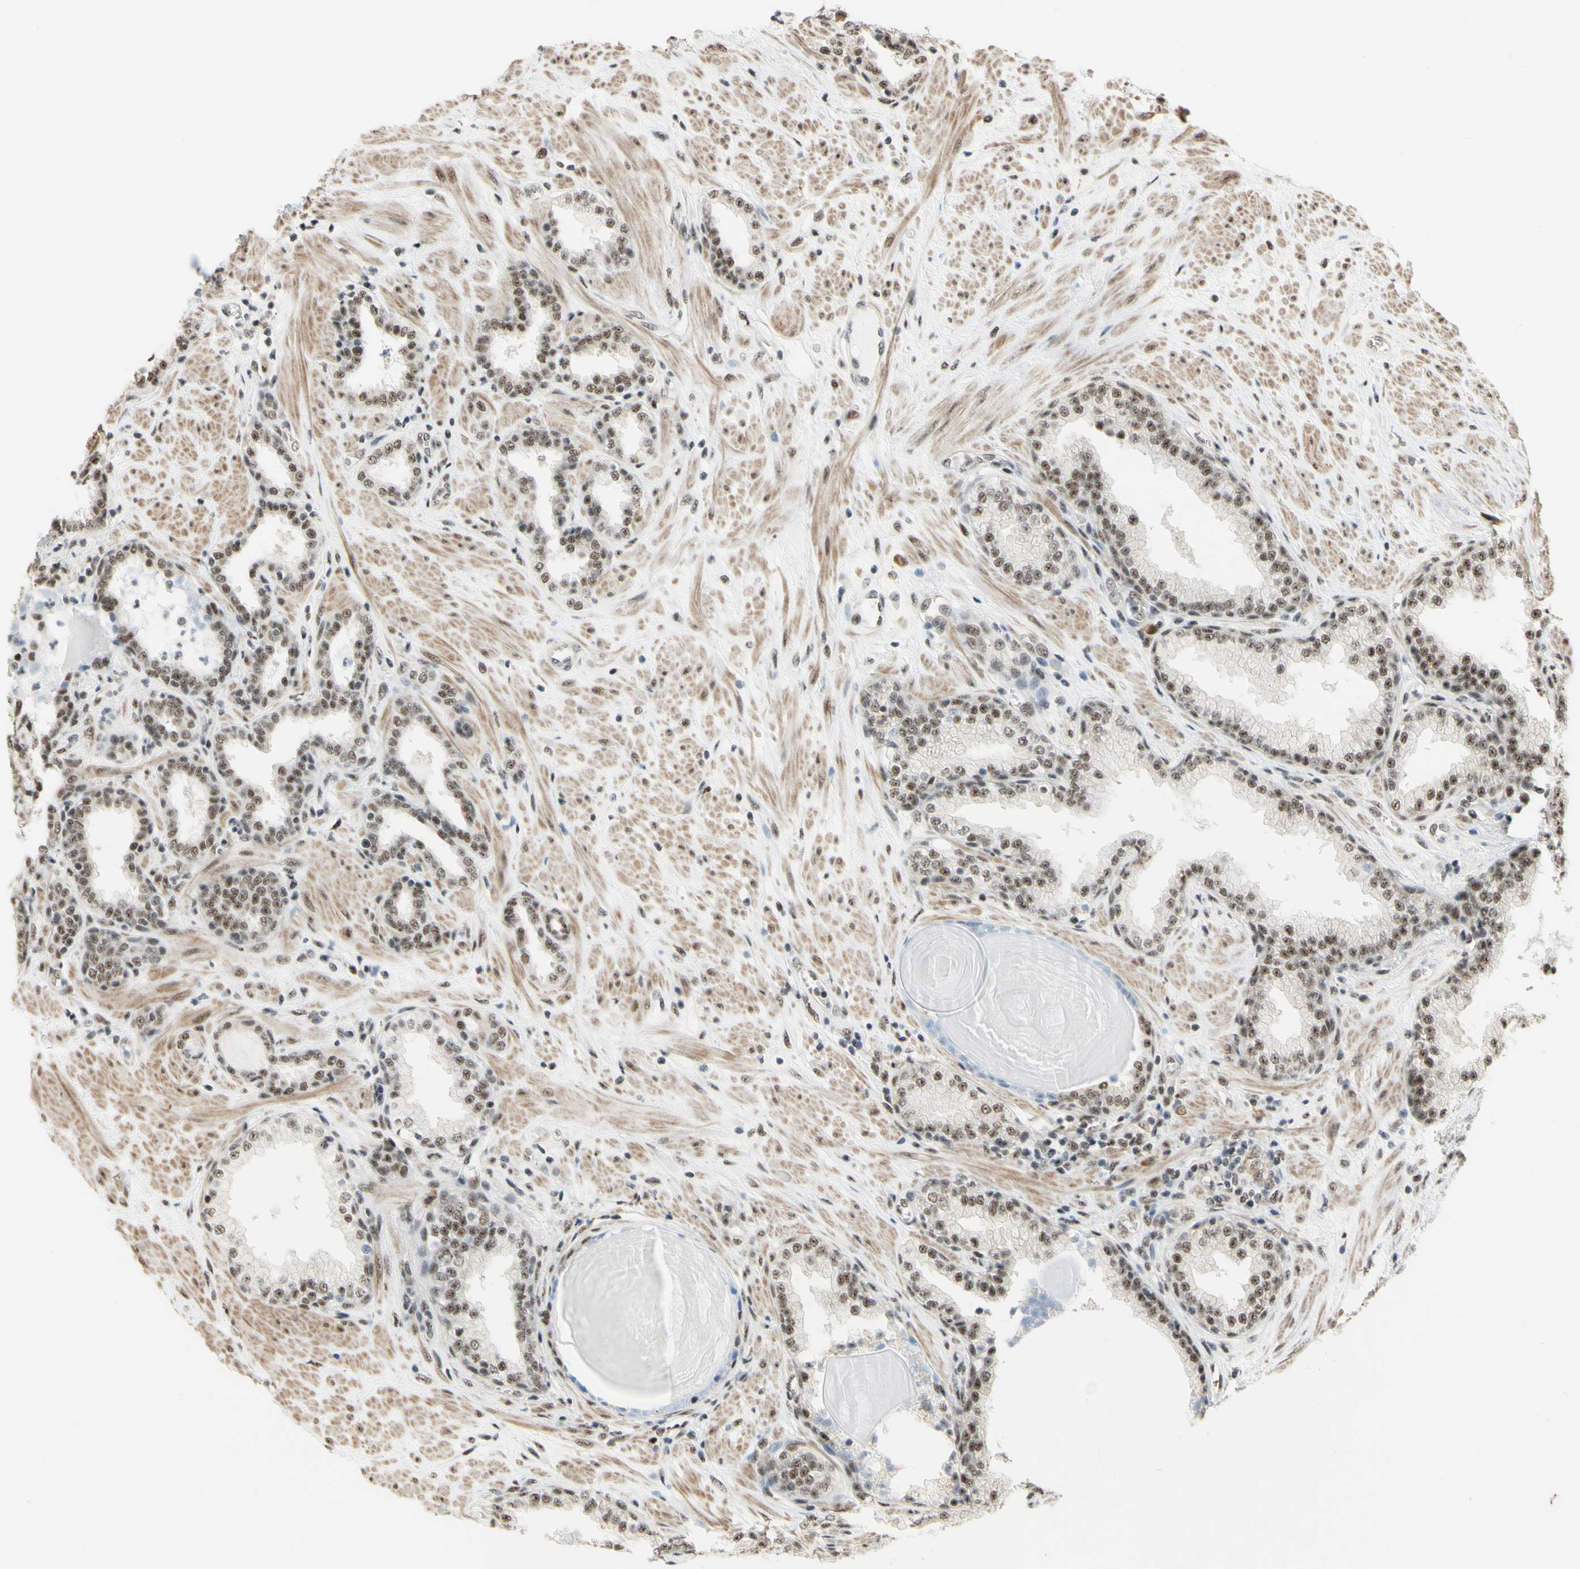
{"staining": {"intensity": "moderate", "quantity": ">75%", "location": "nuclear"}, "tissue": "prostate", "cell_type": "Glandular cells", "image_type": "normal", "snomed": [{"axis": "morphology", "description": "Normal tissue, NOS"}, {"axis": "topography", "description": "Prostate"}], "caption": "A high-resolution histopathology image shows immunohistochemistry staining of normal prostate, which shows moderate nuclear staining in about >75% of glandular cells.", "gene": "SAP18", "patient": {"sex": "male", "age": 51}}